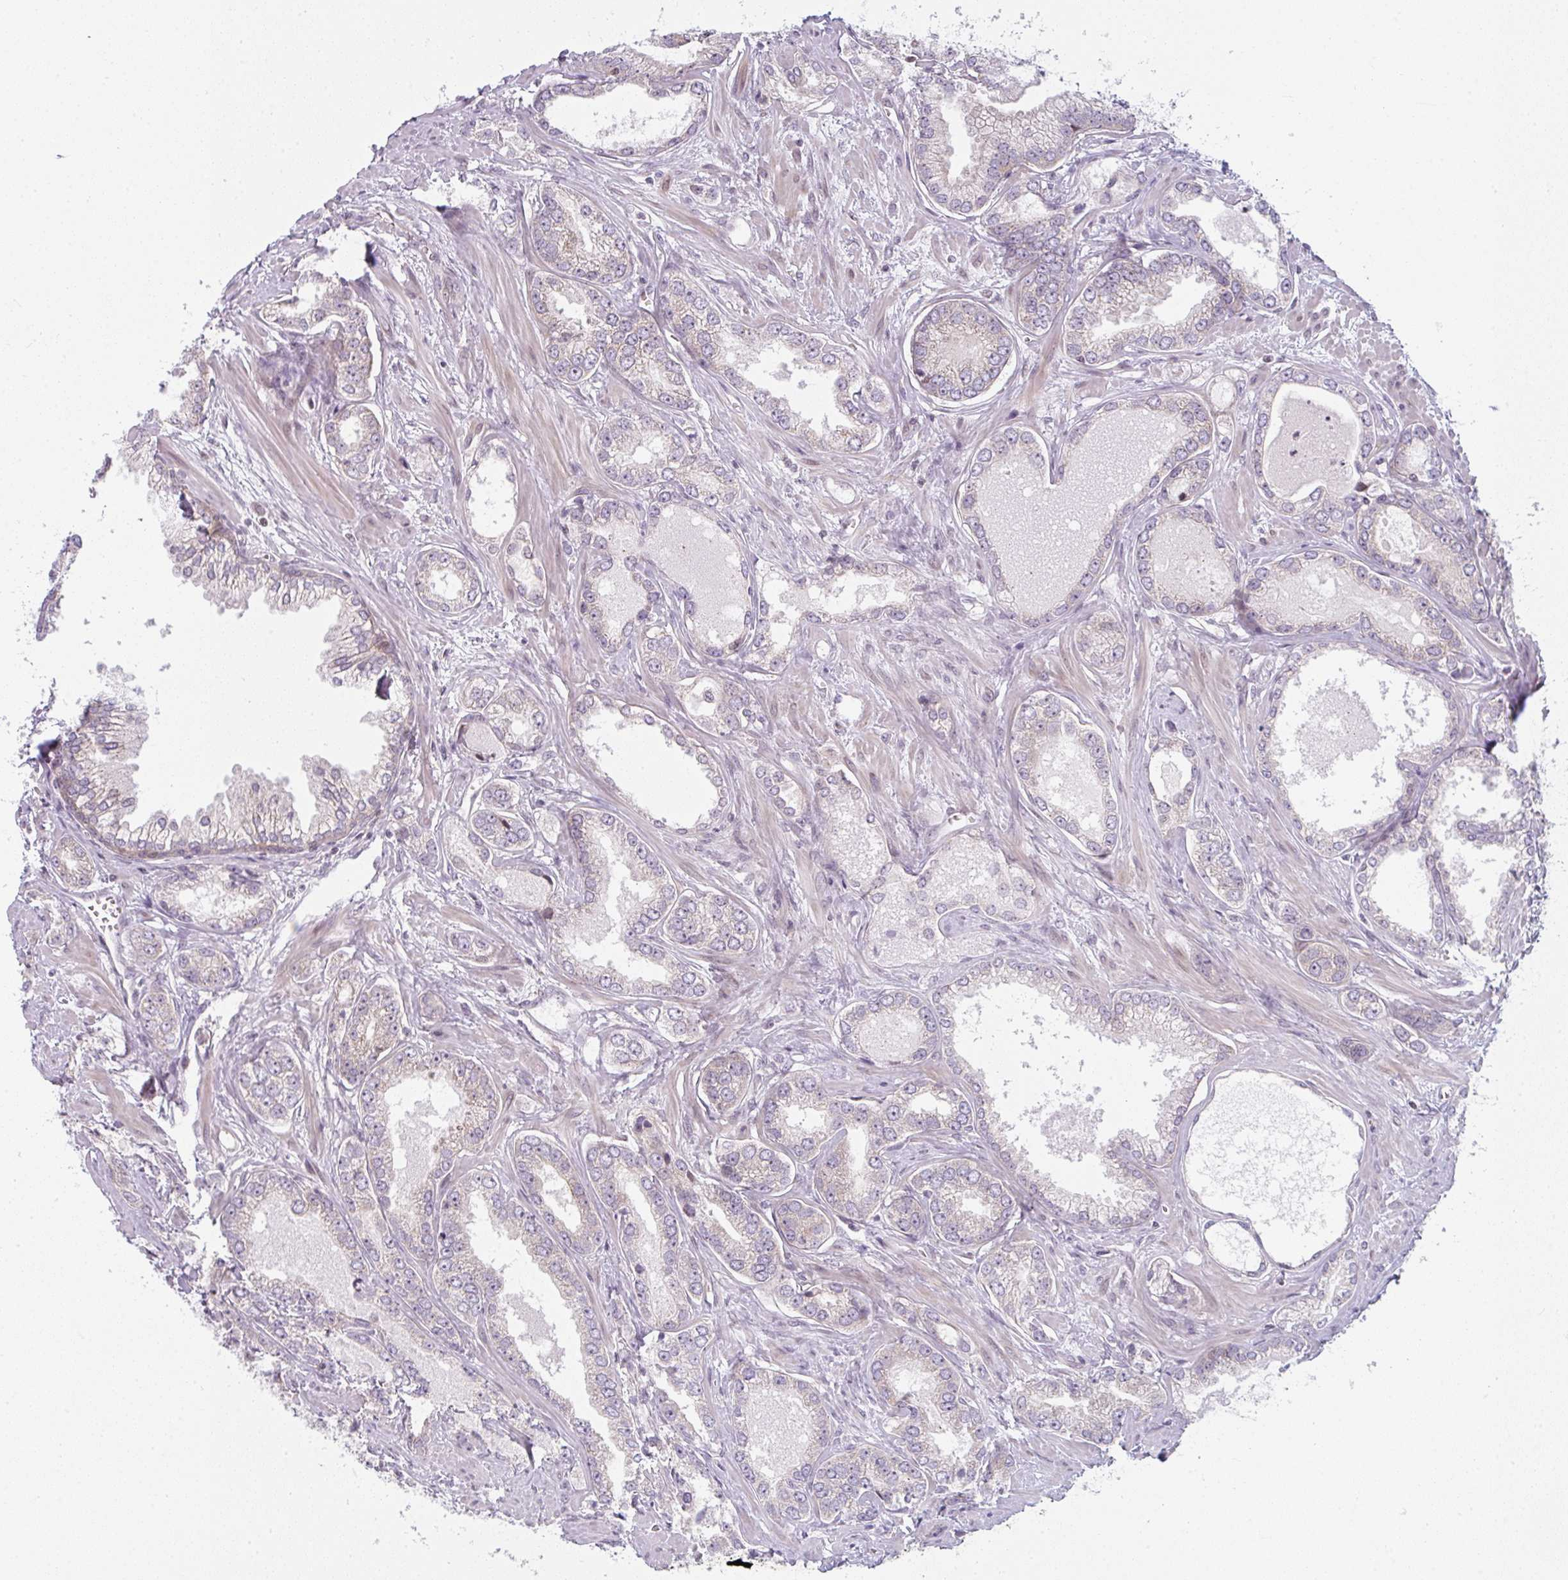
{"staining": {"intensity": "weak", "quantity": "25%-75%", "location": "cytoplasmic/membranous"}, "tissue": "prostate cancer", "cell_type": "Tumor cells", "image_type": "cancer", "snomed": [{"axis": "morphology", "description": "Adenocarcinoma, Medium grade"}, {"axis": "topography", "description": "Prostate"}], "caption": "The micrograph displays a brown stain indicating the presence of a protein in the cytoplasmic/membranous of tumor cells in prostate medium-grade adenocarcinoma. Nuclei are stained in blue.", "gene": "TMEM237", "patient": {"sex": "male", "age": 57}}